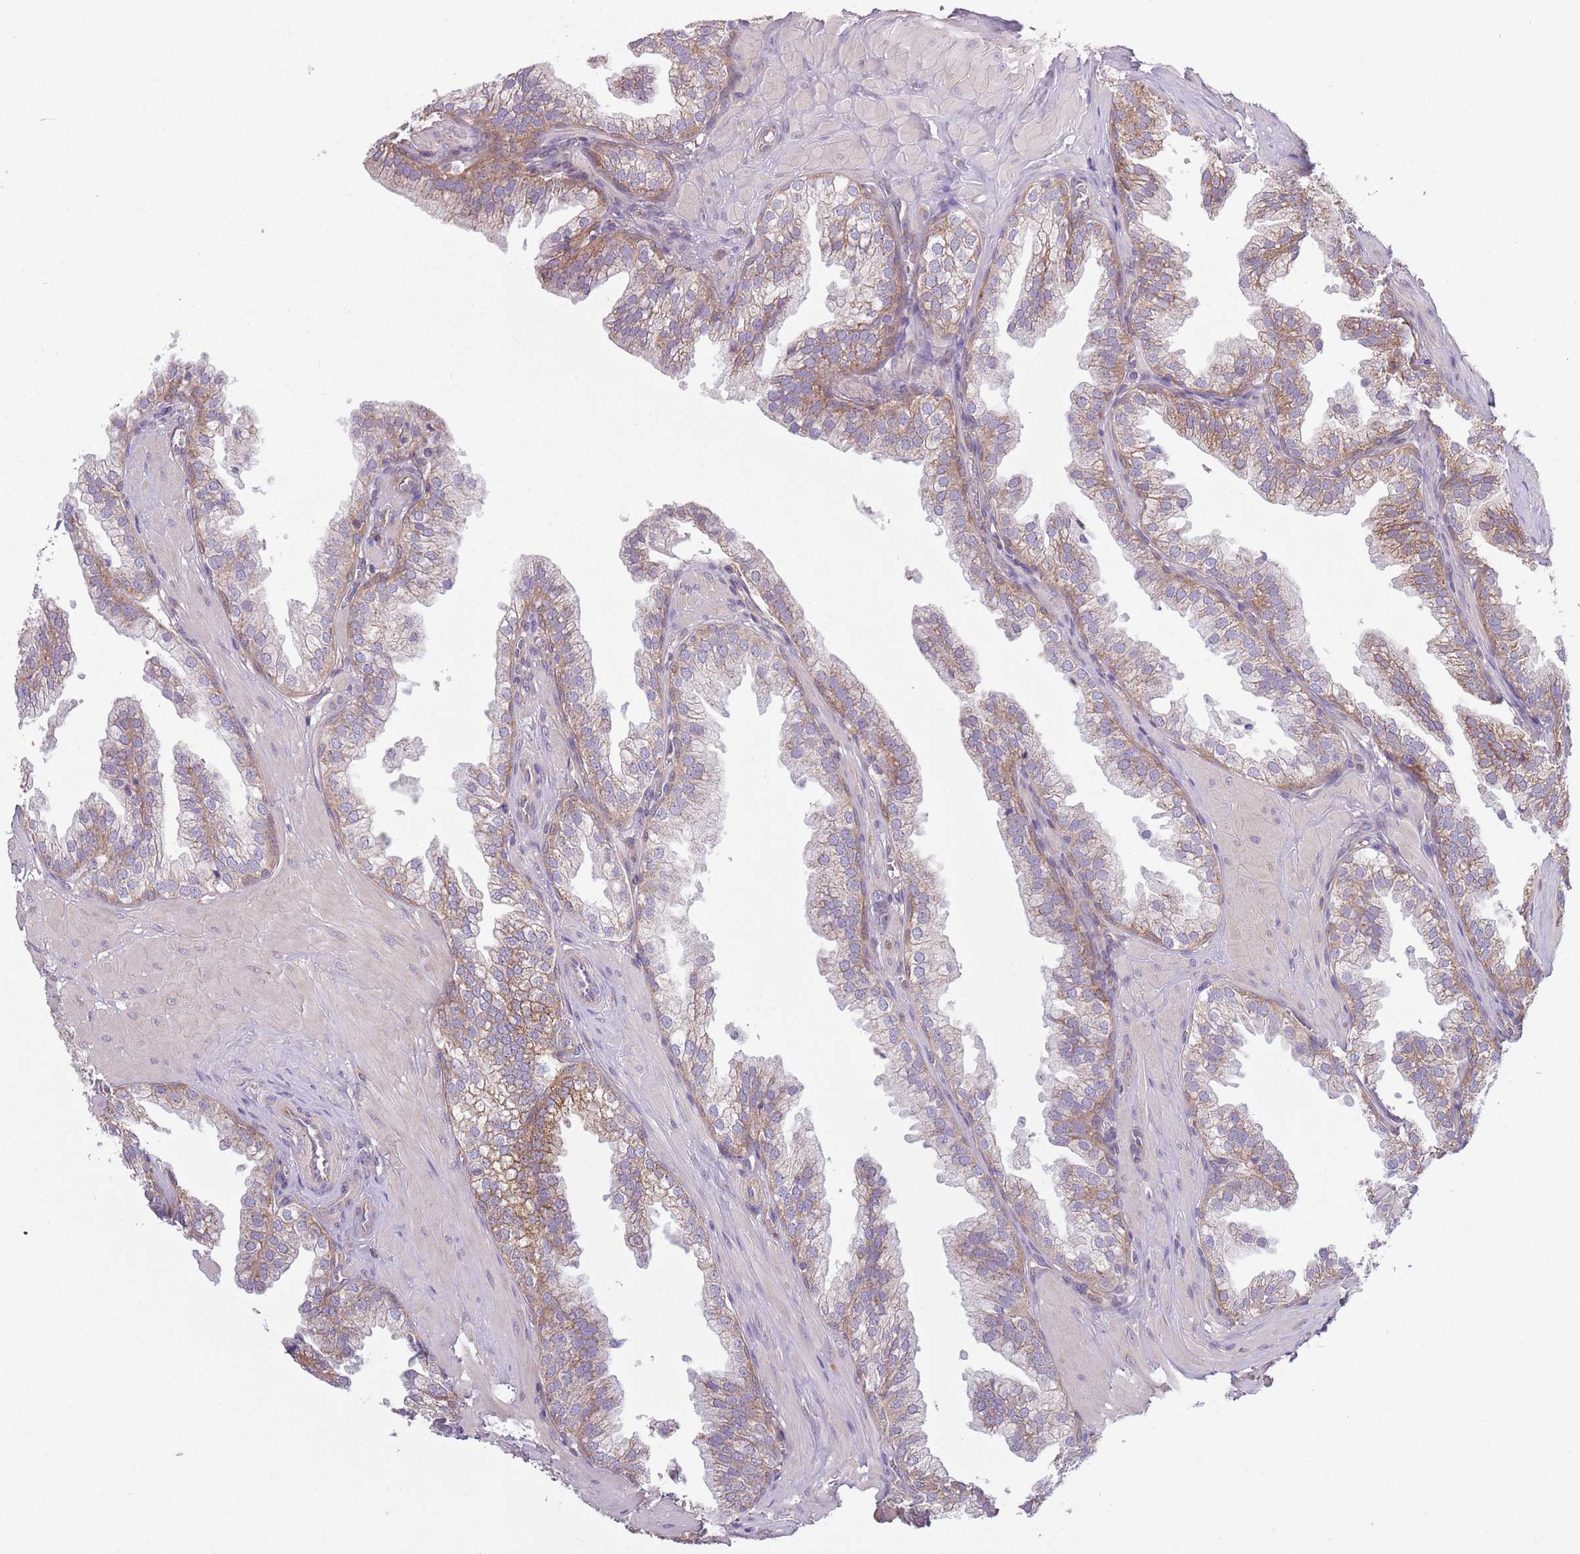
{"staining": {"intensity": "moderate", "quantity": "<25%", "location": "cytoplasmic/membranous"}, "tissue": "prostate", "cell_type": "Glandular cells", "image_type": "normal", "snomed": [{"axis": "morphology", "description": "Normal tissue, NOS"}, {"axis": "topography", "description": "Prostate"}, {"axis": "topography", "description": "Peripheral nerve tissue"}], "caption": "A low amount of moderate cytoplasmic/membranous expression is seen in about <25% of glandular cells in unremarkable prostate.", "gene": "COQ5", "patient": {"sex": "male", "age": 55}}